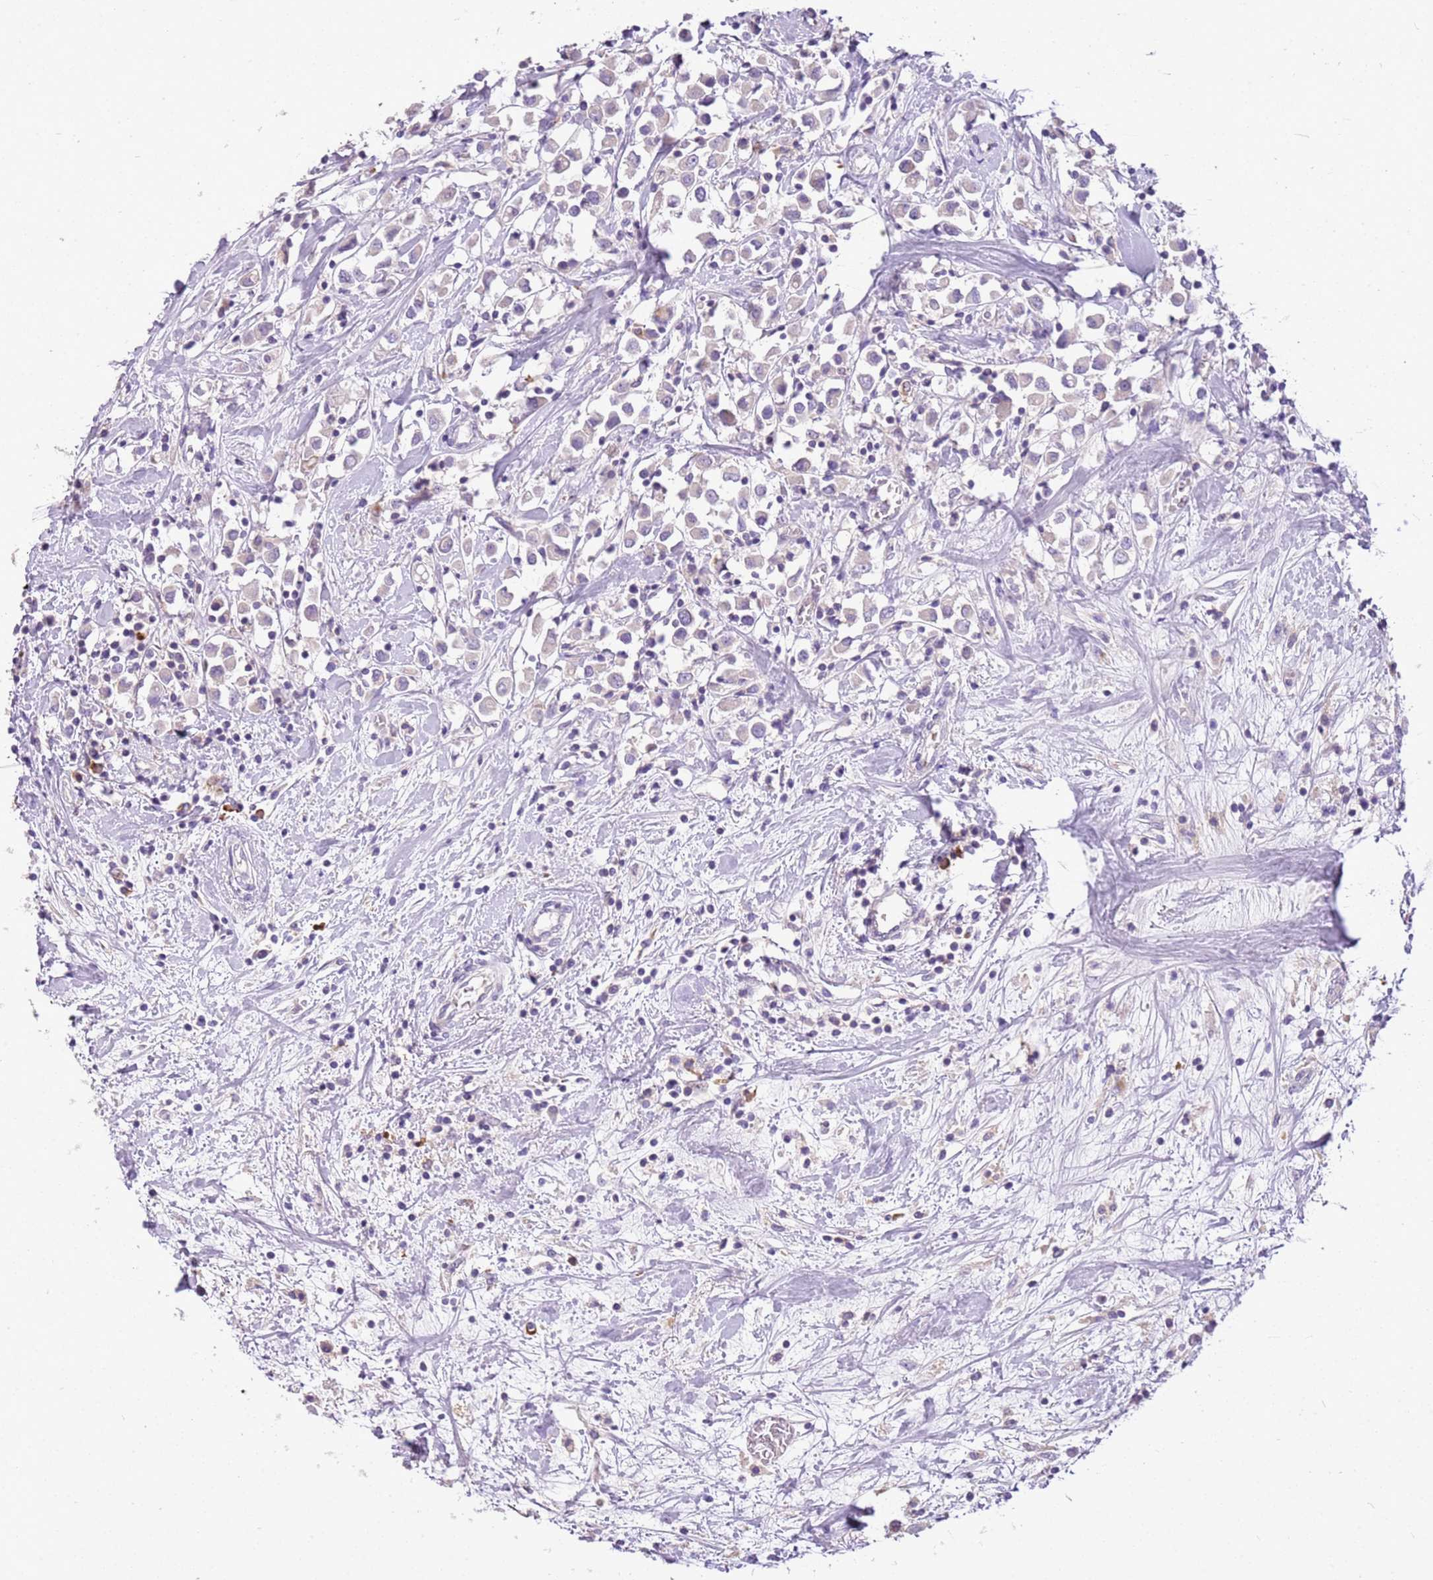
{"staining": {"intensity": "negative", "quantity": "none", "location": "none"}, "tissue": "breast cancer", "cell_type": "Tumor cells", "image_type": "cancer", "snomed": [{"axis": "morphology", "description": "Duct carcinoma"}, {"axis": "topography", "description": "Breast"}], "caption": "DAB immunohistochemical staining of human breast cancer (invasive ductal carcinoma) demonstrates no significant staining in tumor cells.", "gene": "SCAMP5", "patient": {"sex": "female", "age": 61}}